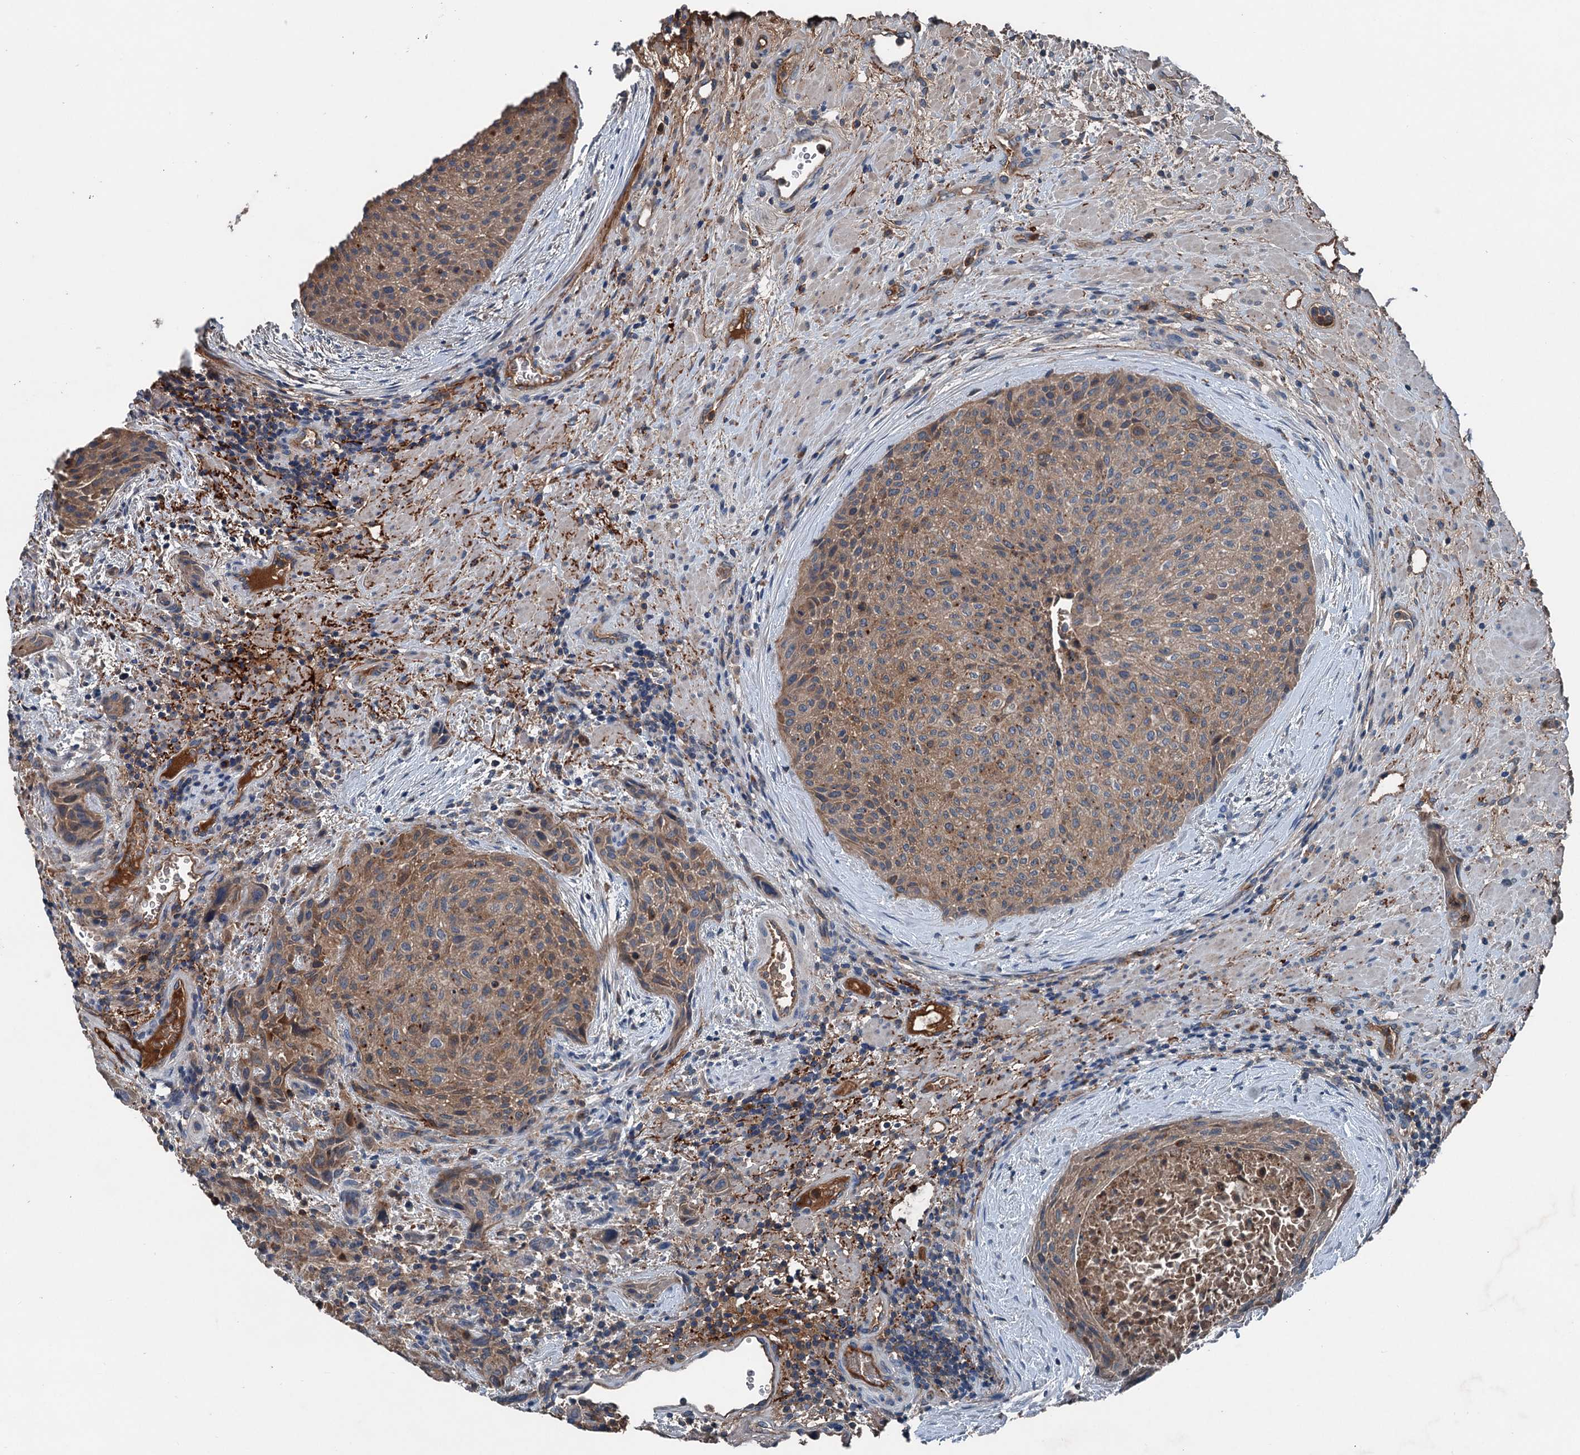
{"staining": {"intensity": "moderate", "quantity": ">75%", "location": "cytoplasmic/membranous"}, "tissue": "urothelial cancer", "cell_type": "Tumor cells", "image_type": "cancer", "snomed": [{"axis": "morphology", "description": "Normal tissue, NOS"}, {"axis": "morphology", "description": "Urothelial carcinoma, NOS"}, {"axis": "topography", "description": "Urinary bladder"}, {"axis": "topography", "description": "Peripheral nerve tissue"}], "caption": "Human urothelial cancer stained with a protein marker reveals moderate staining in tumor cells.", "gene": "PDSS1", "patient": {"sex": "male", "age": 35}}